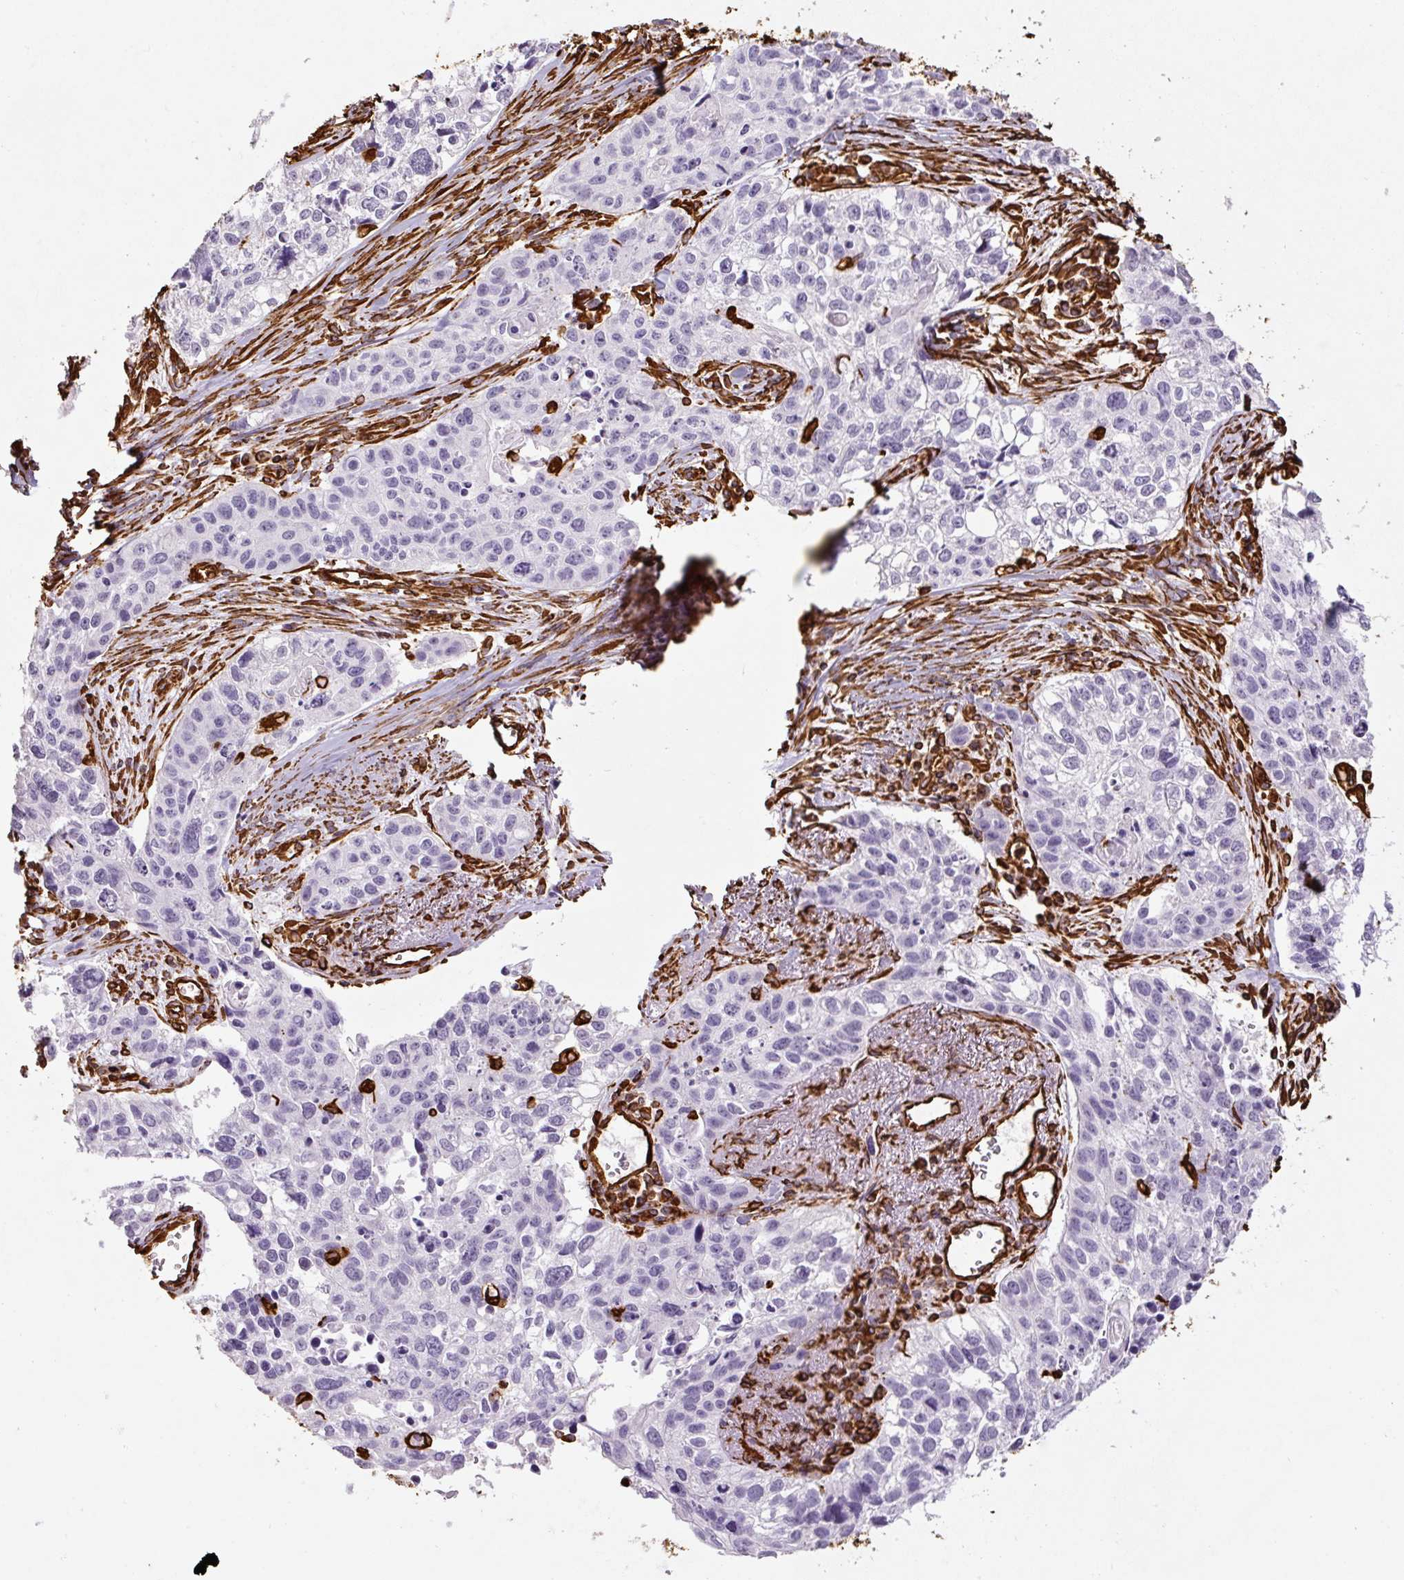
{"staining": {"intensity": "negative", "quantity": "none", "location": "none"}, "tissue": "lung cancer", "cell_type": "Tumor cells", "image_type": "cancer", "snomed": [{"axis": "morphology", "description": "Squamous cell carcinoma, NOS"}, {"axis": "topography", "description": "Lung"}], "caption": "Image shows no protein expression in tumor cells of lung squamous cell carcinoma tissue.", "gene": "VIM", "patient": {"sex": "male", "age": 74}}